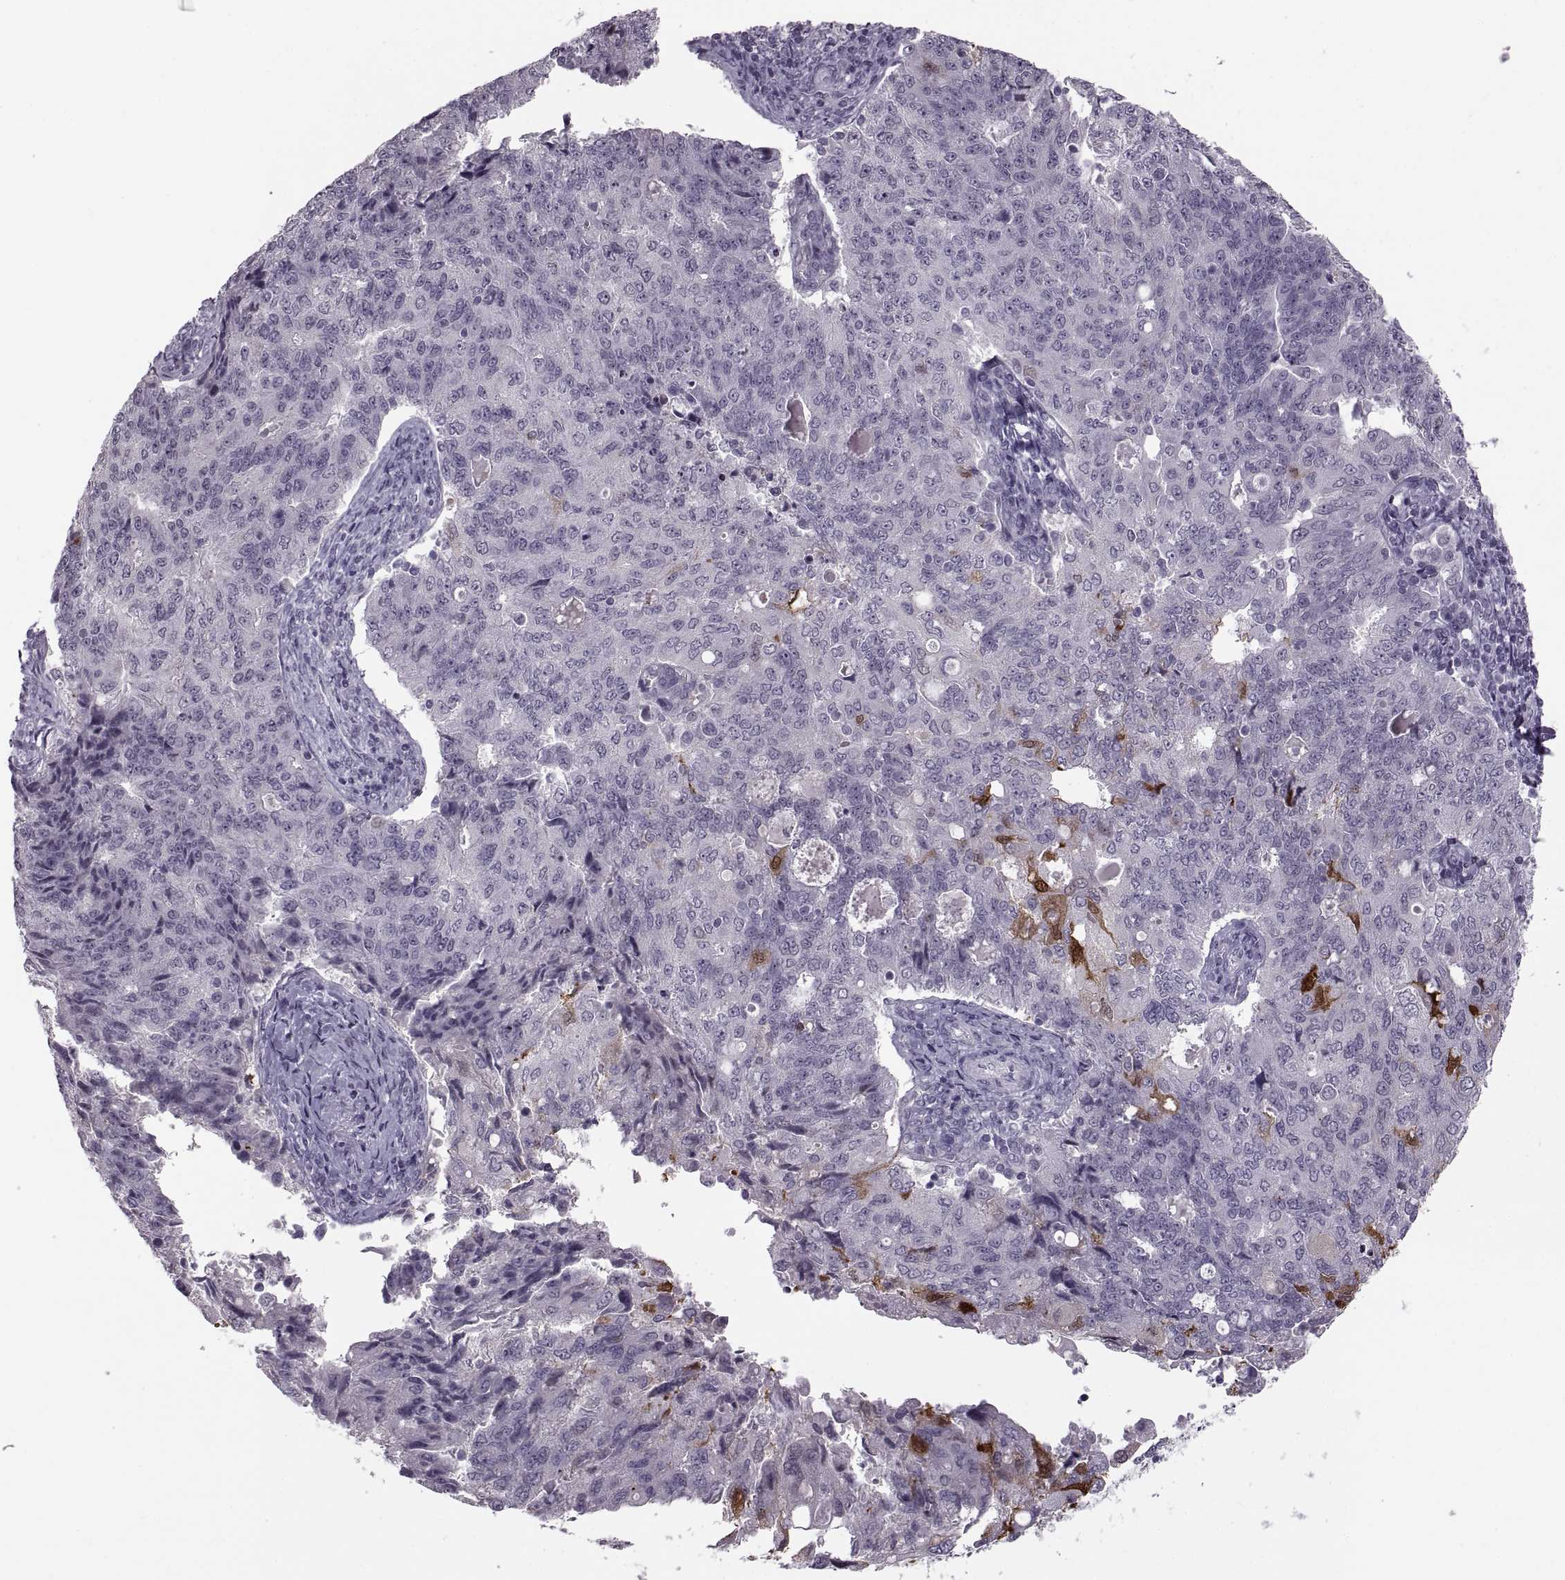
{"staining": {"intensity": "negative", "quantity": "none", "location": "none"}, "tissue": "endometrial cancer", "cell_type": "Tumor cells", "image_type": "cancer", "snomed": [{"axis": "morphology", "description": "Adenocarcinoma, NOS"}, {"axis": "topography", "description": "Endometrium"}], "caption": "A high-resolution image shows IHC staining of endometrial cancer (adenocarcinoma), which exhibits no significant expression in tumor cells.", "gene": "PAGE5", "patient": {"sex": "female", "age": 43}}